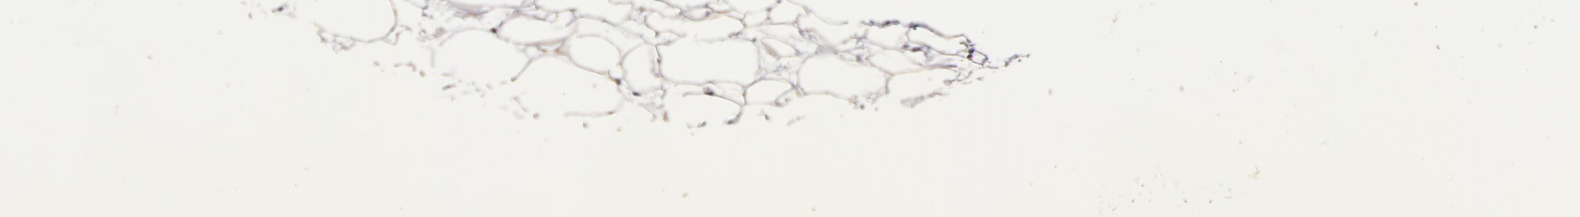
{"staining": {"intensity": "moderate", "quantity": ">75%", "location": "nuclear"}, "tissue": "adipose tissue", "cell_type": "Adipocytes", "image_type": "normal", "snomed": [{"axis": "morphology", "description": "Normal tissue, NOS"}, {"axis": "topography", "description": "Breast"}], "caption": "Protein analysis of normal adipose tissue shows moderate nuclear expression in about >75% of adipocytes. The protein is shown in brown color, while the nuclei are stained blue.", "gene": "CUL5", "patient": {"sex": "female", "age": 22}}